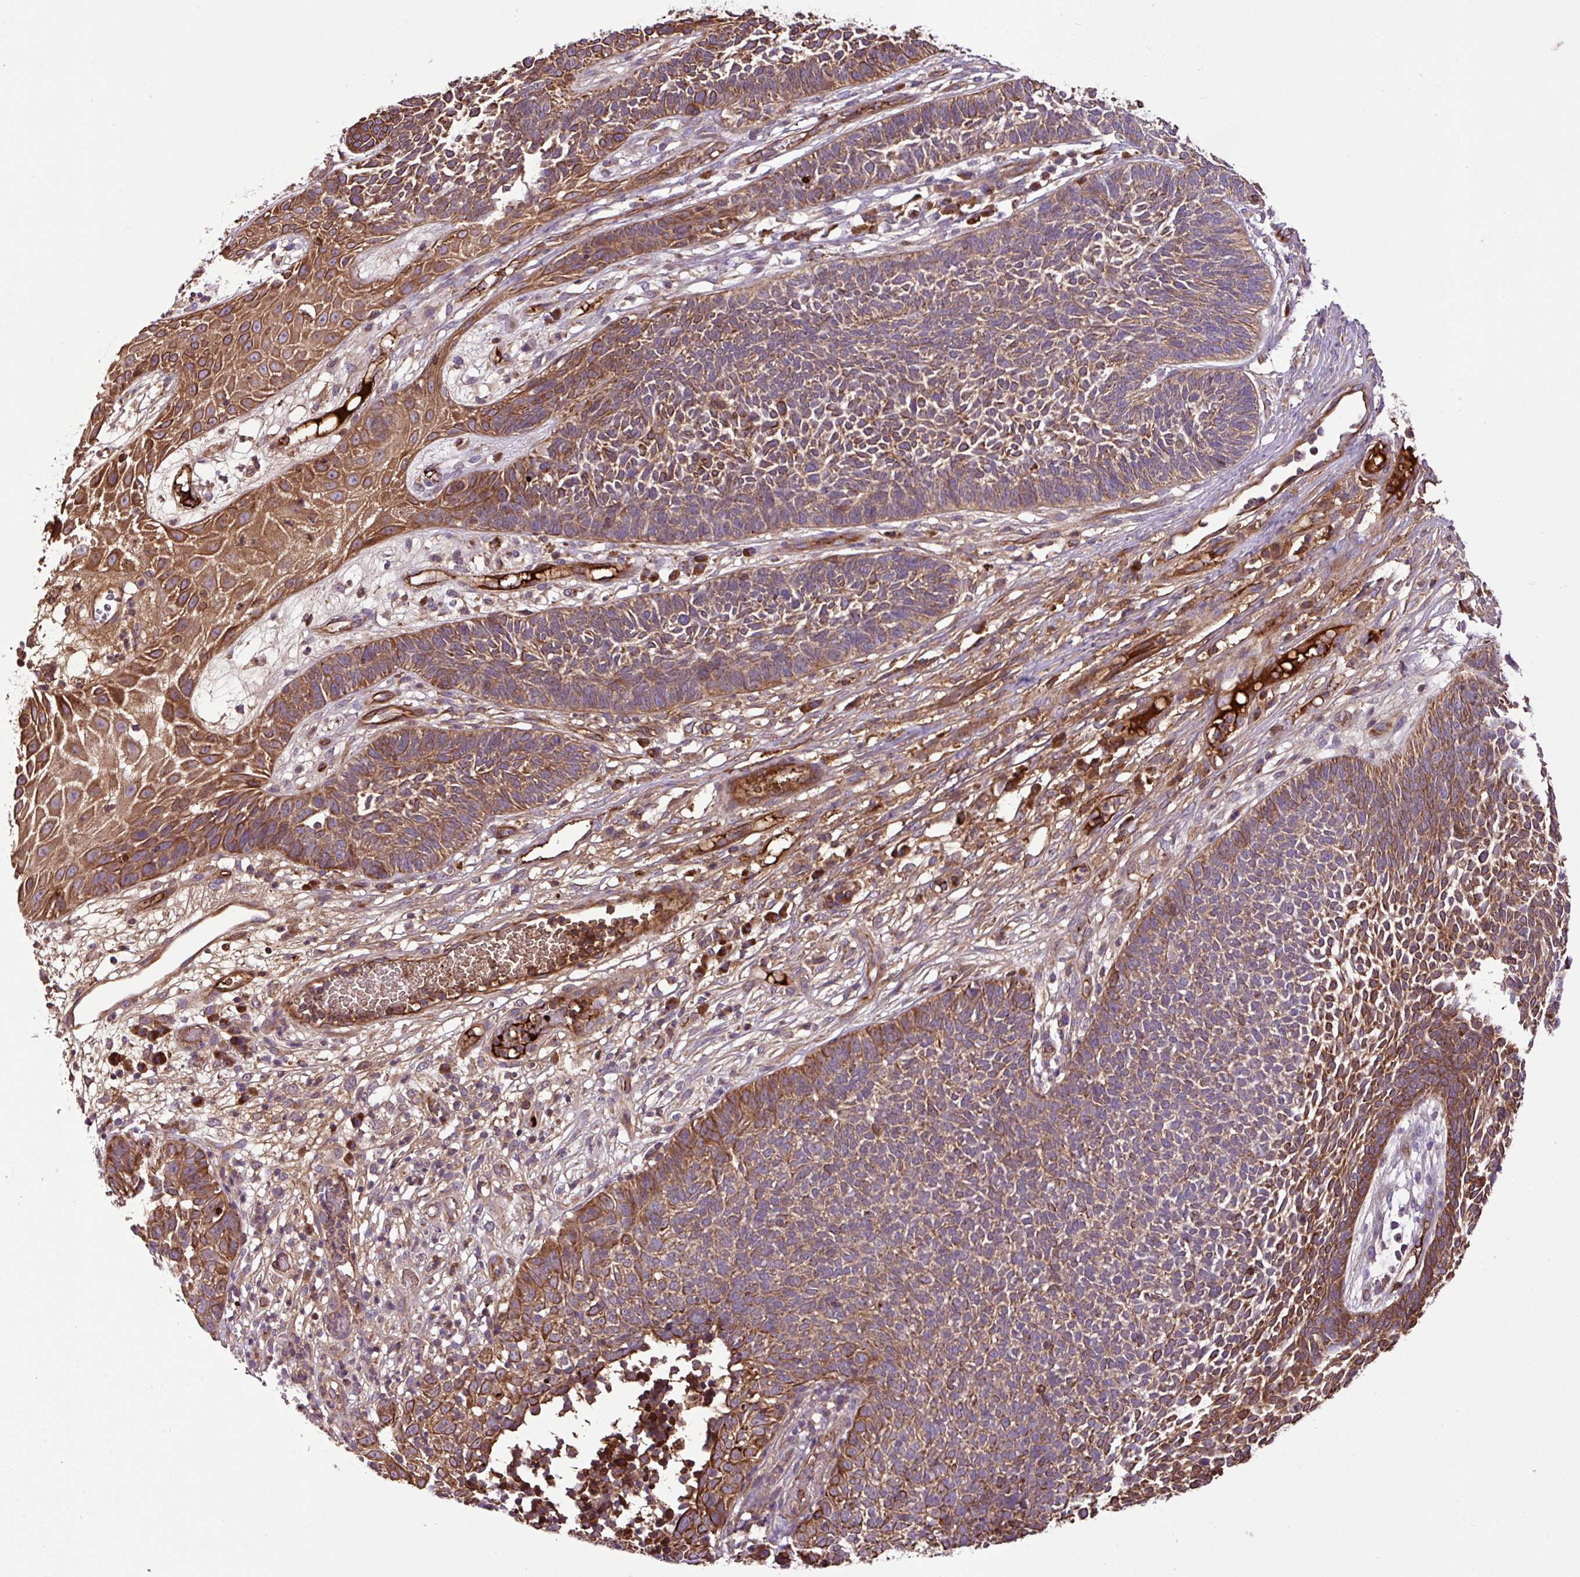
{"staining": {"intensity": "moderate", "quantity": ">75%", "location": "cytoplasmic/membranous"}, "tissue": "skin cancer", "cell_type": "Tumor cells", "image_type": "cancer", "snomed": [{"axis": "morphology", "description": "Basal cell carcinoma"}, {"axis": "topography", "description": "Skin"}], "caption": "Skin basal cell carcinoma was stained to show a protein in brown. There is medium levels of moderate cytoplasmic/membranous expression in about >75% of tumor cells.", "gene": "ZNF266", "patient": {"sex": "female", "age": 84}}